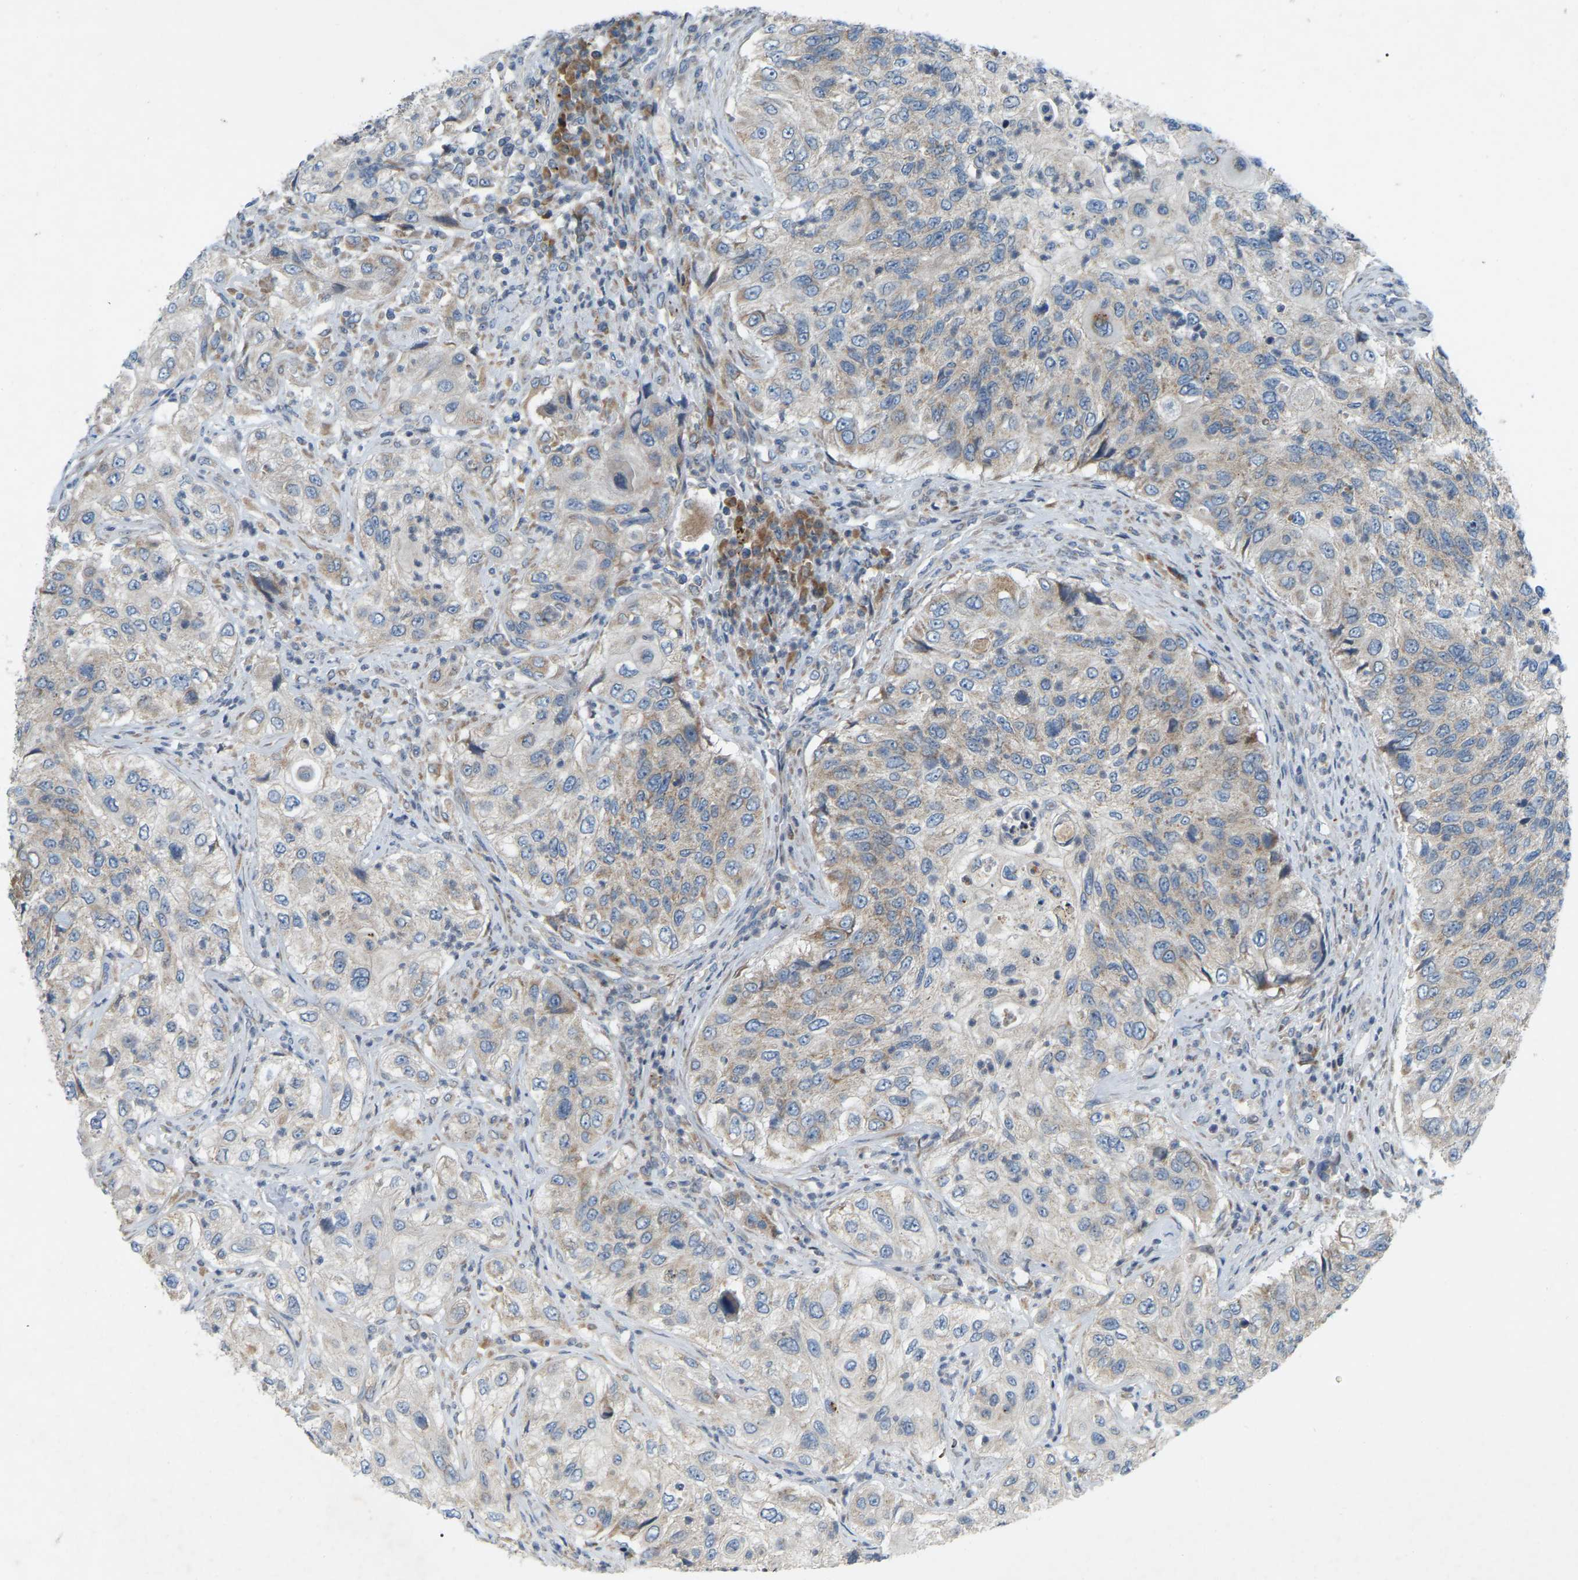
{"staining": {"intensity": "weak", "quantity": "25%-75%", "location": "cytoplasmic/membranous"}, "tissue": "urothelial cancer", "cell_type": "Tumor cells", "image_type": "cancer", "snomed": [{"axis": "morphology", "description": "Urothelial carcinoma, High grade"}, {"axis": "topography", "description": "Urinary bladder"}], "caption": "Immunohistochemistry histopathology image of human high-grade urothelial carcinoma stained for a protein (brown), which exhibits low levels of weak cytoplasmic/membranous positivity in approximately 25%-75% of tumor cells.", "gene": "PARL", "patient": {"sex": "female", "age": 60}}